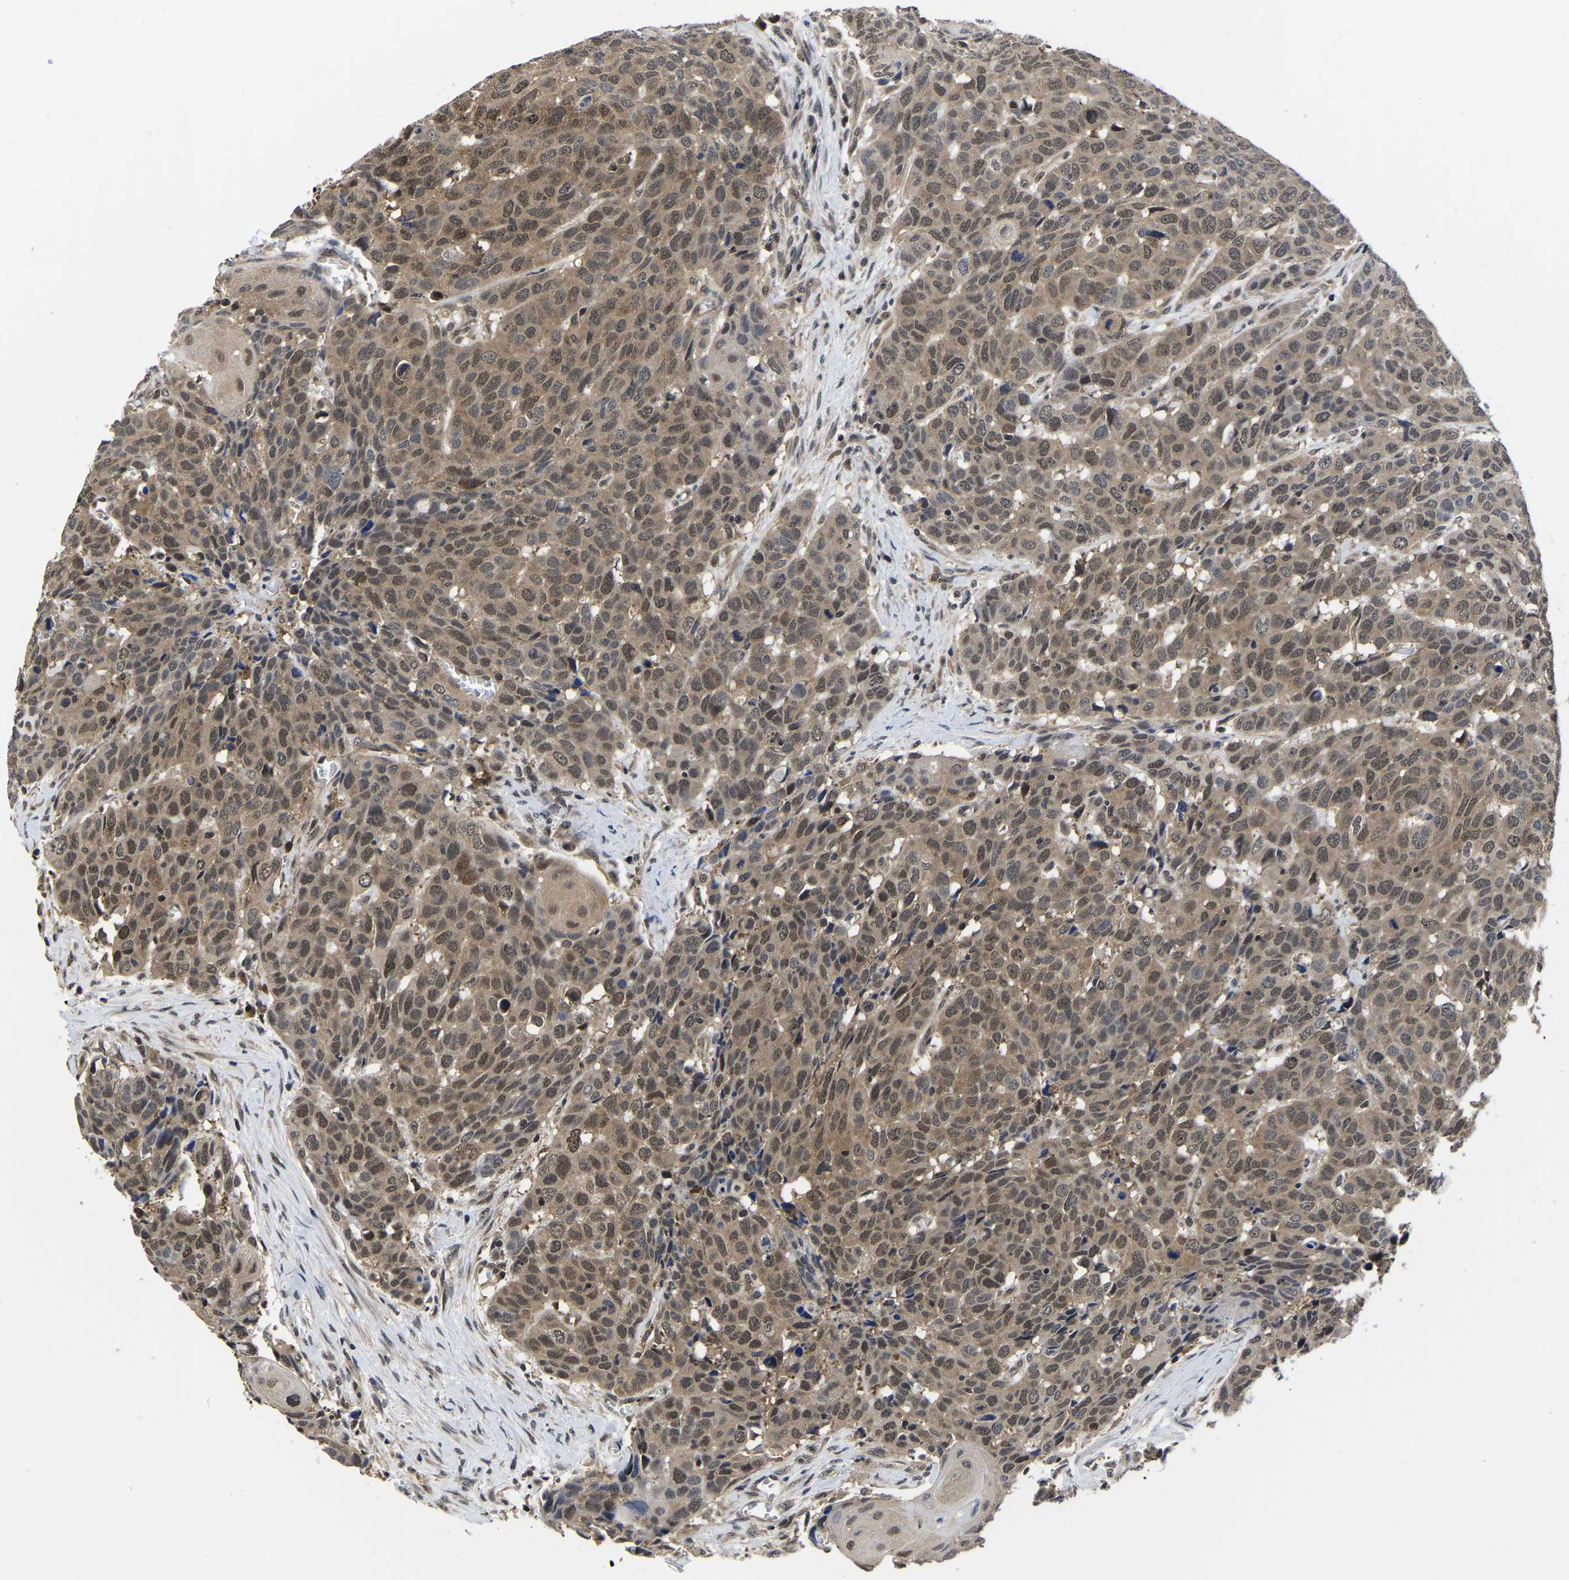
{"staining": {"intensity": "moderate", "quantity": ">75%", "location": "cytoplasmic/membranous,nuclear"}, "tissue": "head and neck cancer", "cell_type": "Tumor cells", "image_type": "cancer", "snomed": [{"axis": "morphology", "description": "Squamous cell carcinoma, NOS"}, {"axis": "topography", "description": "Head-Neck"}], "caption": "Immunohistochemical staining of head and neck cancer demonstrates medium levels of moderate cytoplasmic/membranous and nuclear protein positivity in approximately >75% of tumor cells. The staining is performed using DAB brown chromogen to label protein expression. The nuclei are counter-stained blue using hematoxylin.", "gene": "MCOLN2", "patient": {"sex": "male", "age": 66}}